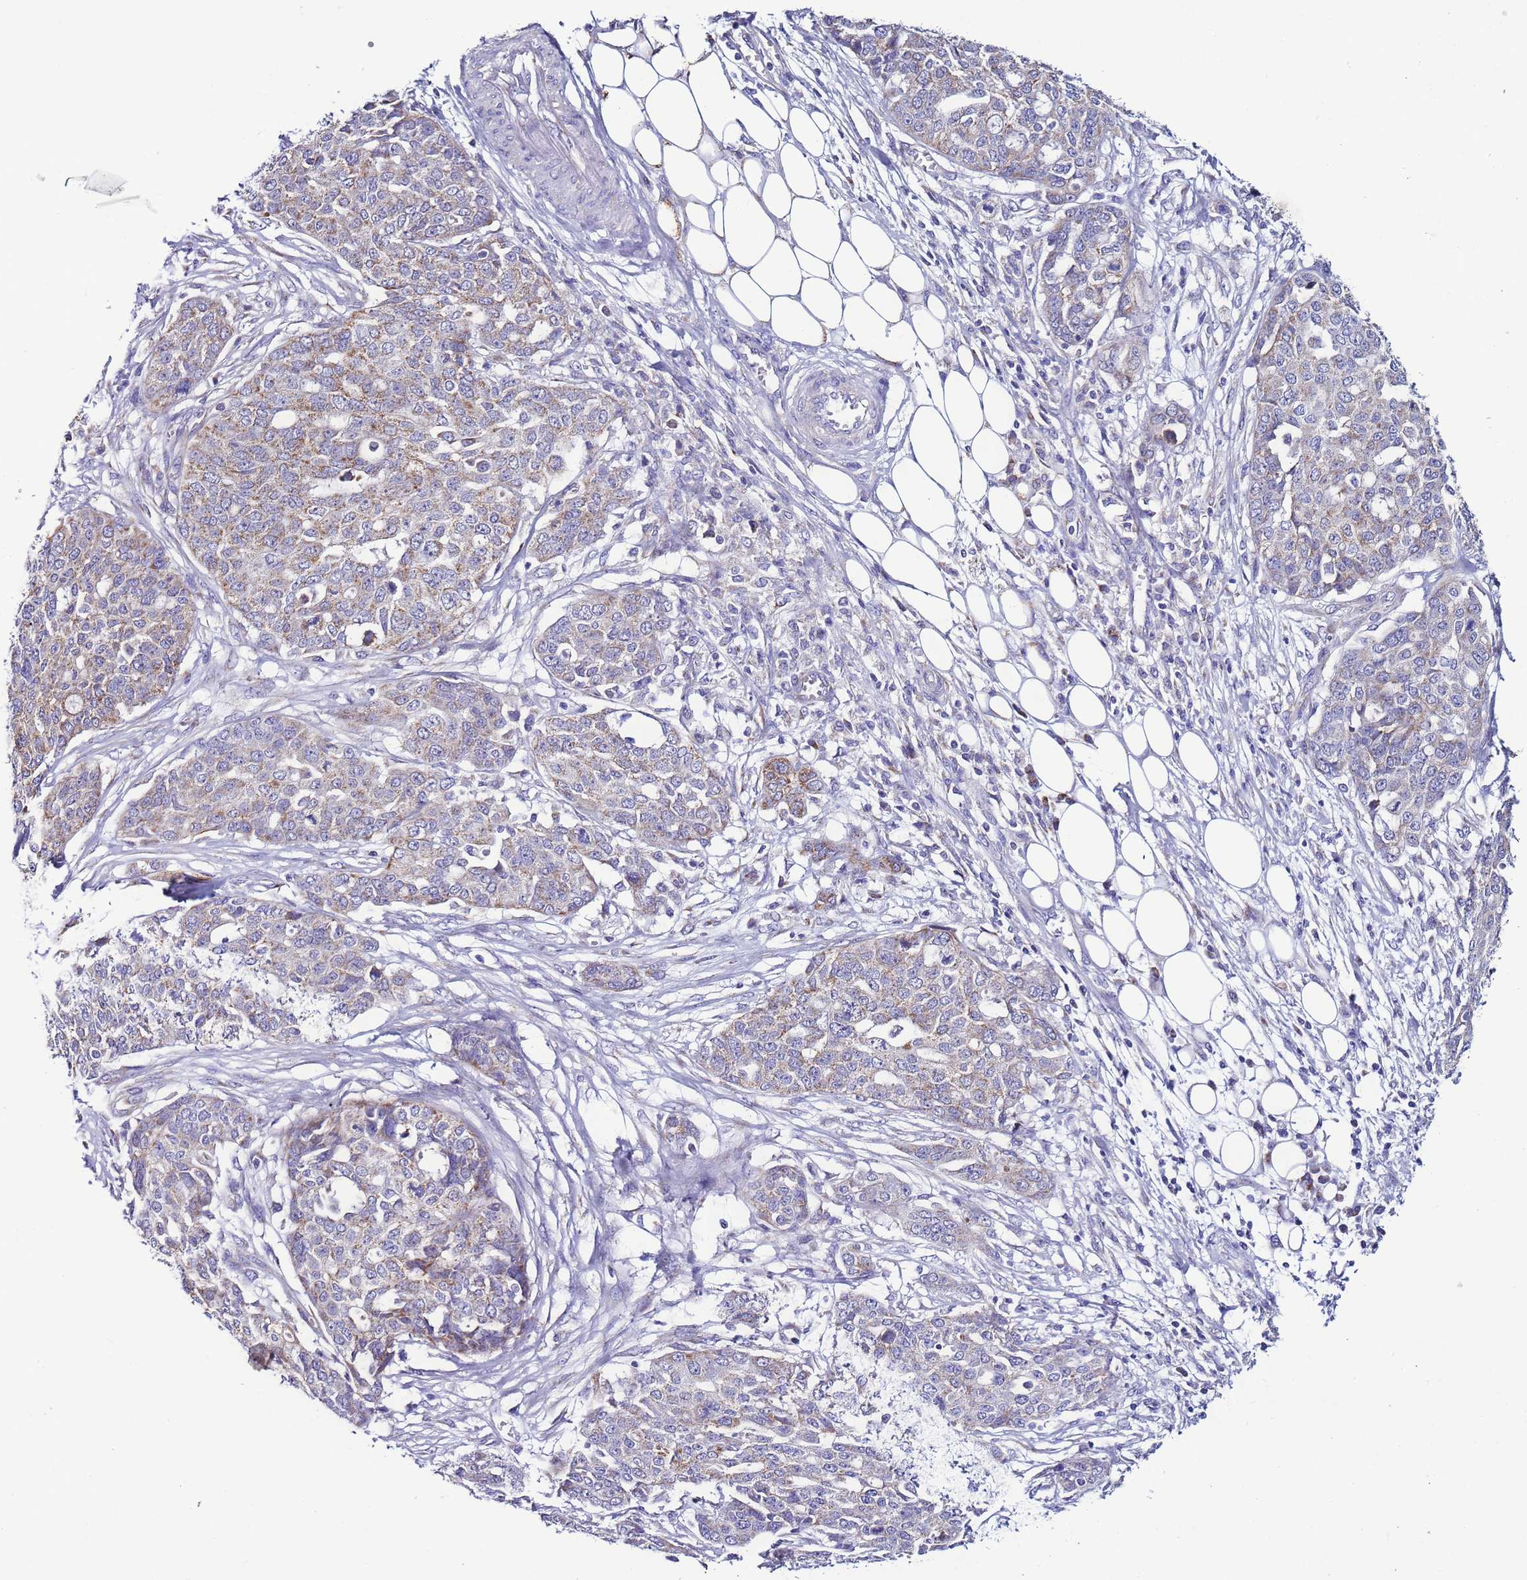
{"staining": {"intensity": "weak", "quantity": "25%-75%", "location": "cytoplasmic/membranous"}, "tissue": "ovarian cancer", "cell_type": "Tumor cells", "image_type": "cancer", "snomed": [{"axis": "morphology", "description": "Cystadenocarcinoma, serous, NOS"}, {"axis": "topography", "description": "Soft tissue"}, {"axis": "topography", "description": "Ovary"}], "caption": "Immunohistochemistry (IHC) photomicrograph of human ovarian cancer stained for a protein (brown), which reveals low levels of weak cytoplasmic/membranous positivity in about 25%-75% of tumor cells.", "gene": "UEVLD", "patient": {"sex": "female", "age": 57}}